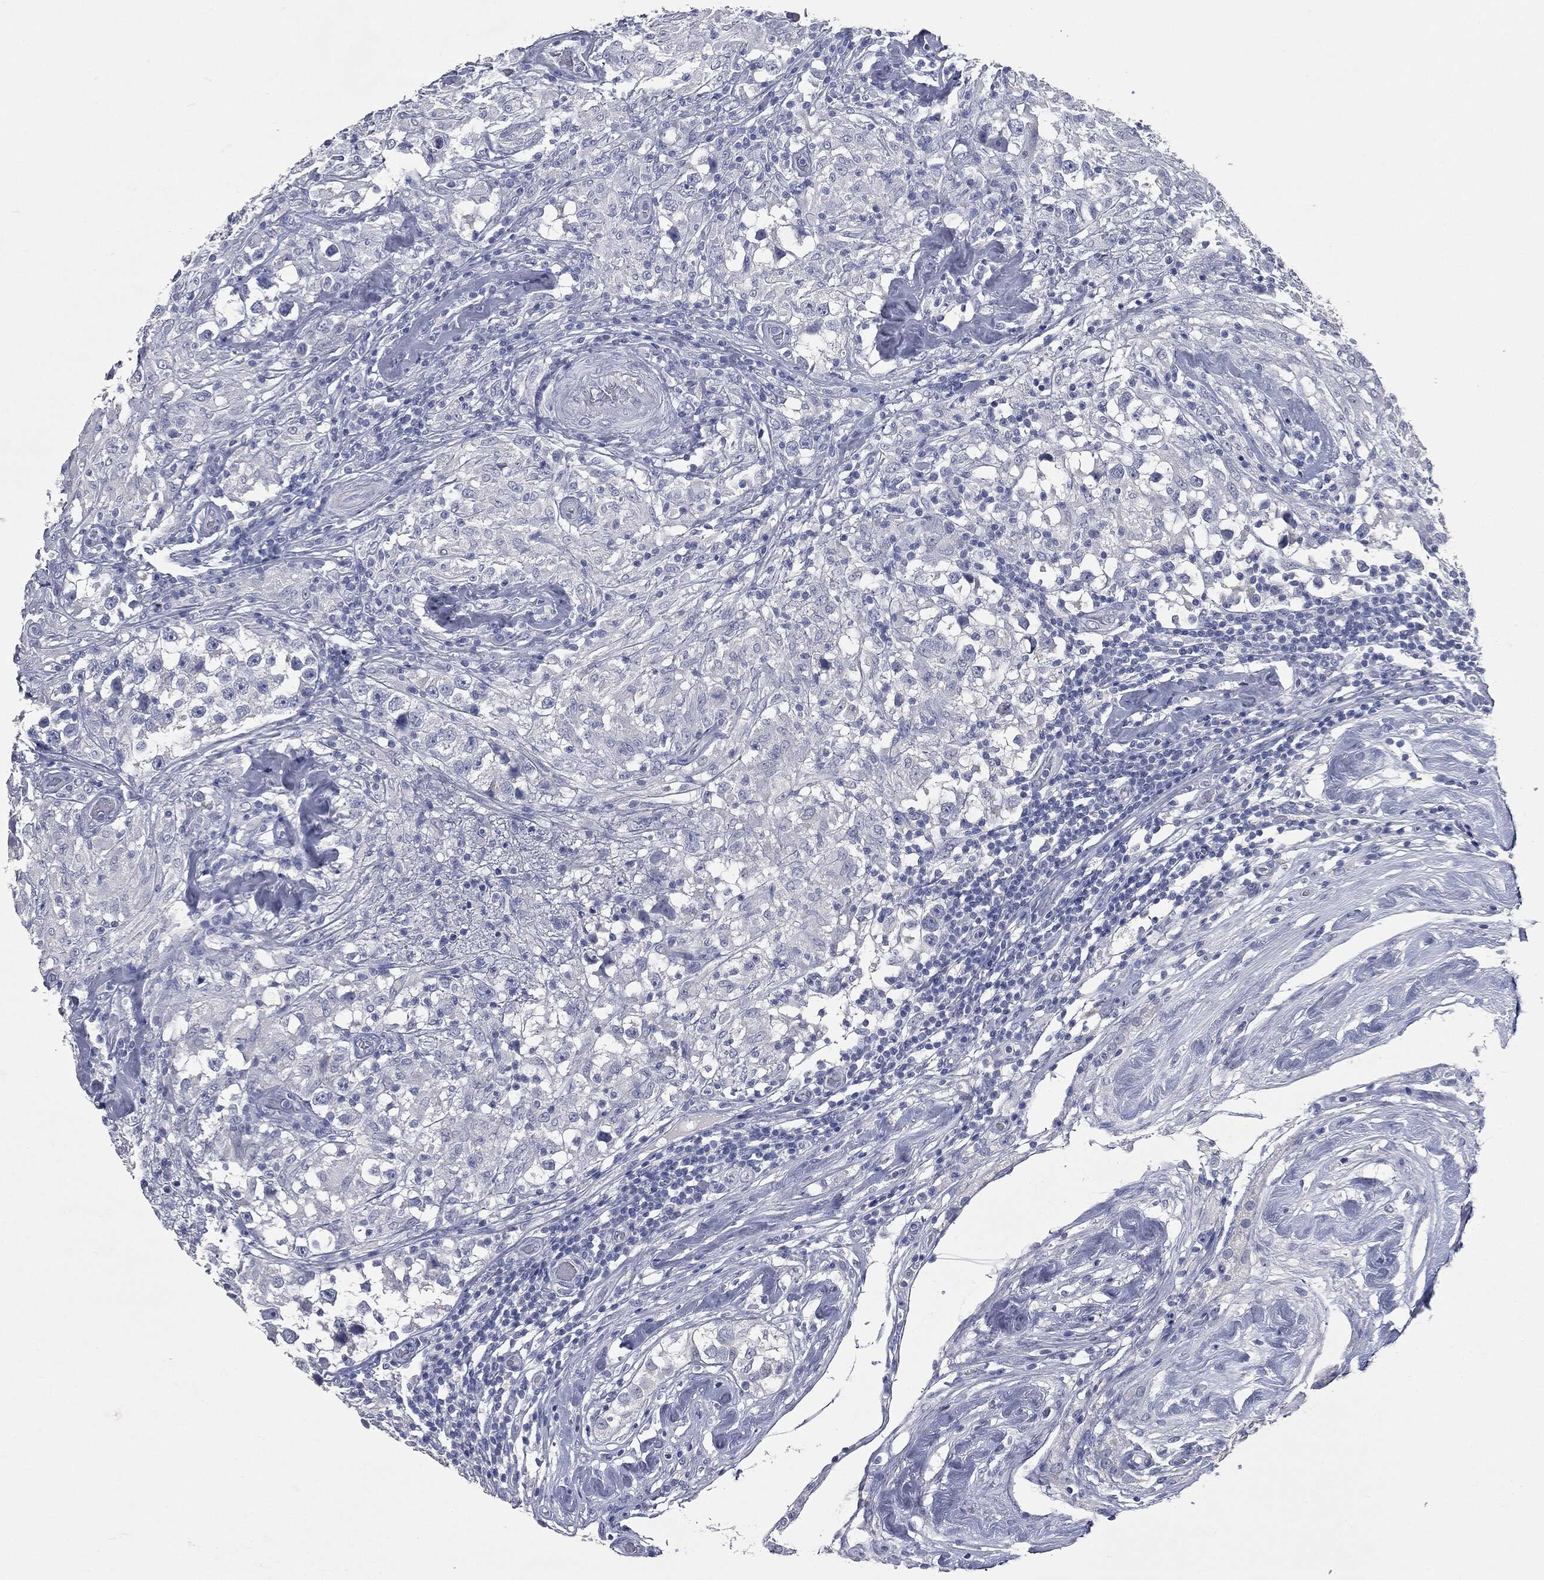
{"staining": {"intensity": "negative", "quantity": "none", "location": "none"}, "tissue": "testis cancer", "cell_type": "Tumor cells", "image_type": "cancer", "snomed": [{"axis": "morphology", "description": "Seminoma, NOS"}, {"axis": "topography", "description": "Testis"}], "caption": "This is an immunohistochemistry (IHC) photomicrograph of testis cancer (seminoma). There is no expression in tumor cells.", "gene": "ATP2A1", "patient": {"sex": "male", "age": 46}}